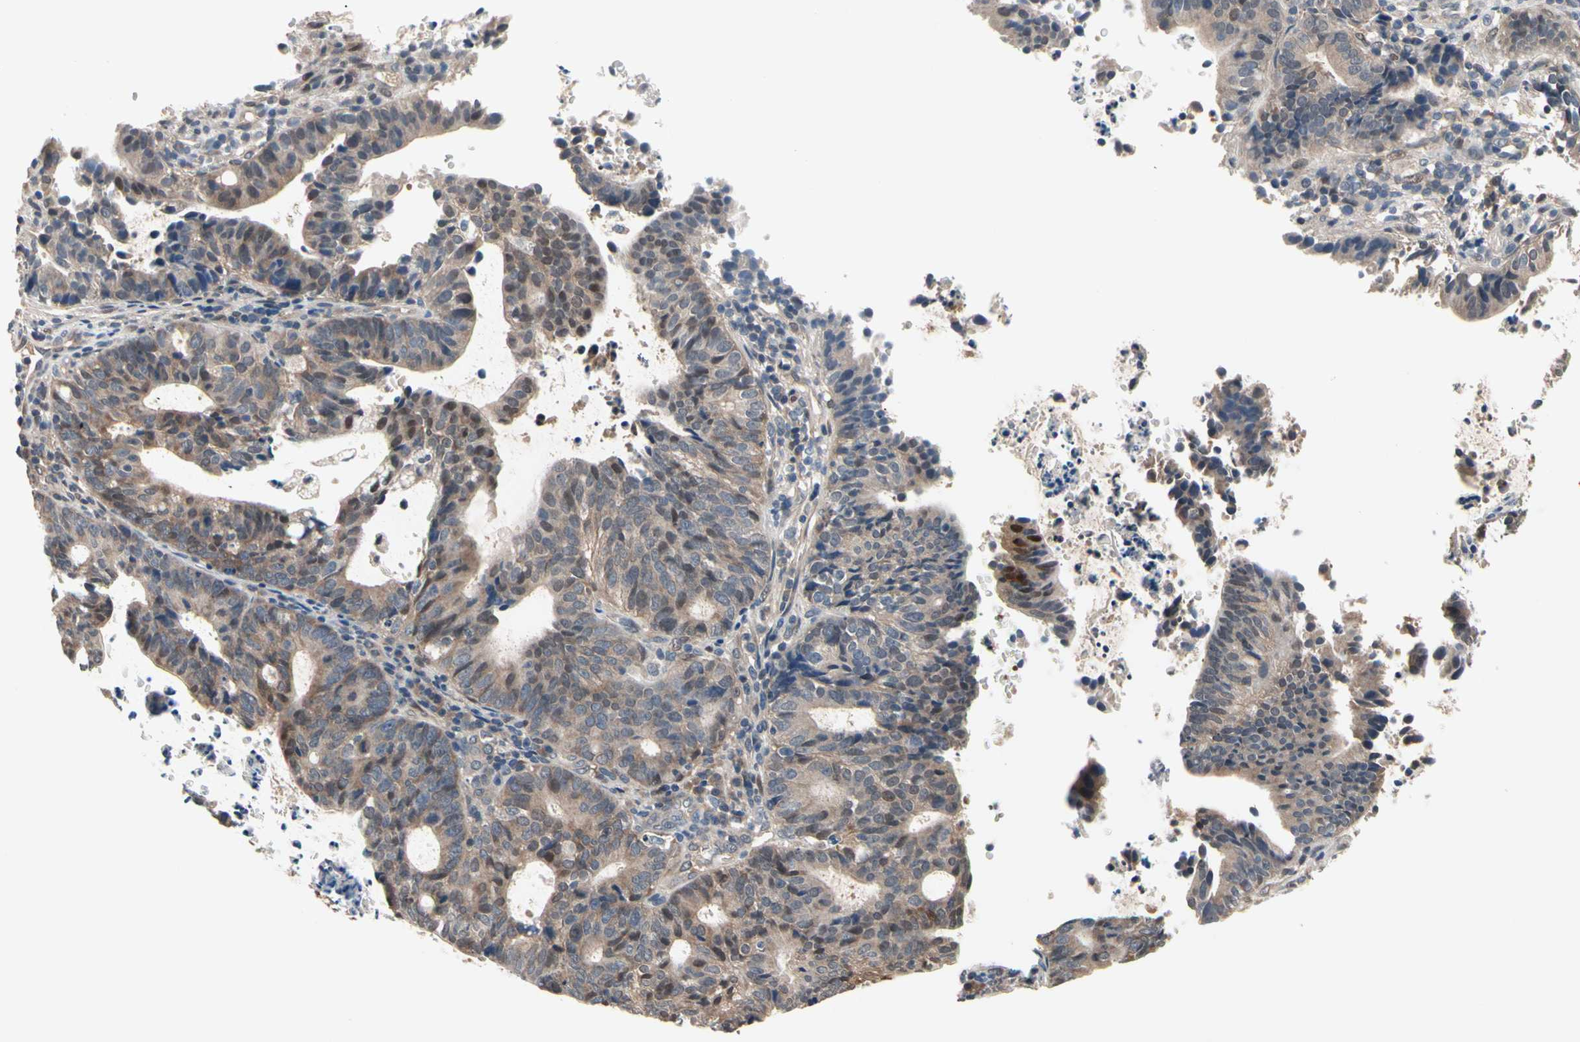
{"staining": {"intensity": "weak", "quantity": ">75%", "location": "cytoplasmic/membranous"}, "tissue": "endometrial cancer", "cell_type": "Tumor cells", "image_type": "cancer", "snomed": [{"axis": "morphology", "description": "Adenocarcinoma, NOS"}, {"axis": "topography", "description": "Uterus"}], "caption": "This histopathology image exhibits immunohistochemistry (IHC) staining of human endometrial cancer (adenocarcinoma), with low weak cytoplasmic/membranous staining in about >75% of tumor cells.", "gene": "PRDX6", "patient": {"sex": "female", "age": 83}}